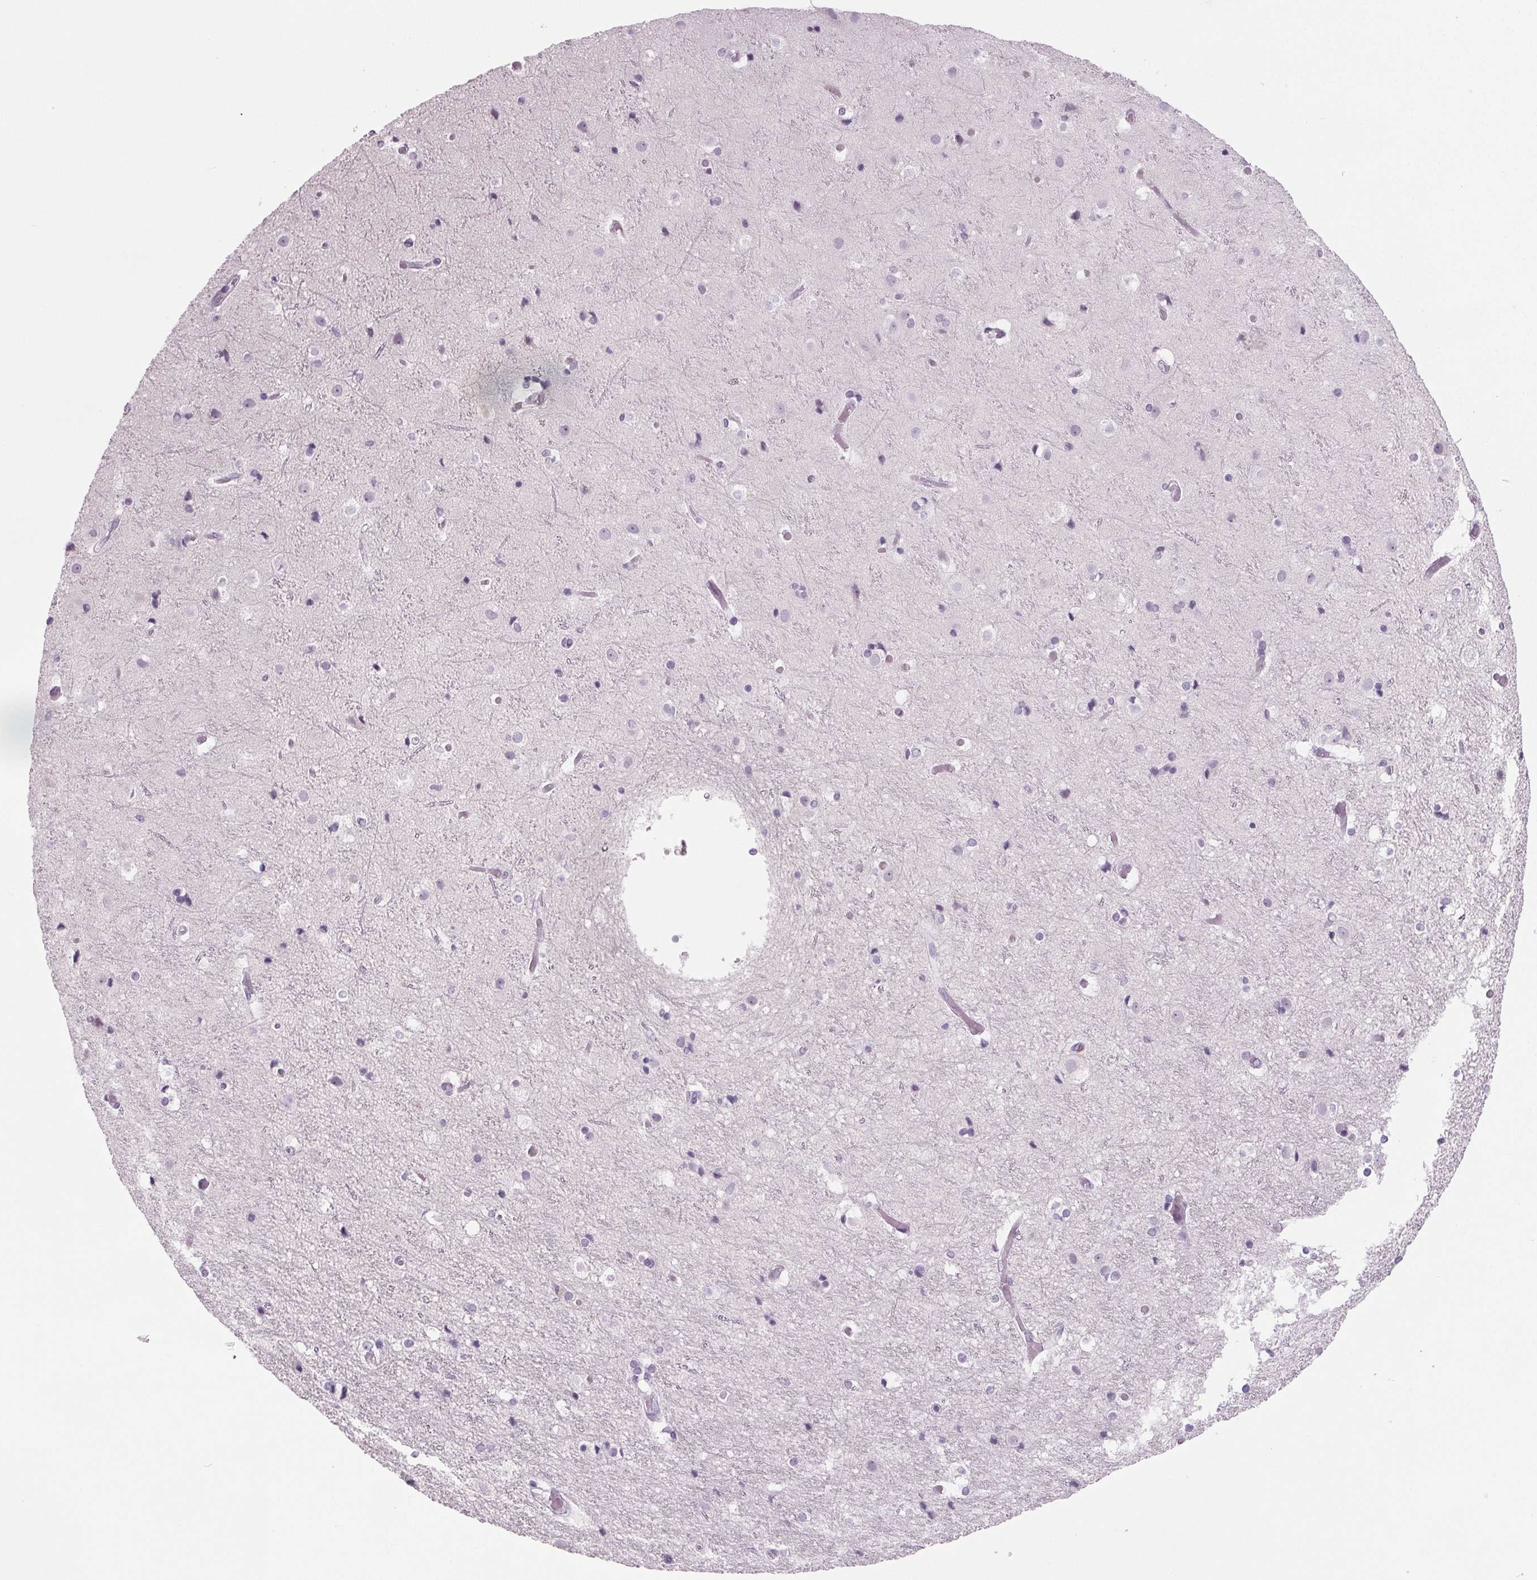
{"staining": {"intensity": "negative", "quantity": "none", "location": "none"}, "tissue": "cerebral cortex", "cell_type": "Endothelial cells", "image_type": "normal", "snomed": [{"axis": "morphology", "description": "Normal tissue, NOS"}, {"axis": "topography", "description": "Cerebral cortex"}], "caption": "Immunohistochemical staining of normal cerebral cortex reveals no significant positivity in endothelial cells.", "gene": "IGF2BP1", "patient": {"sex": "female", "age": 52}}